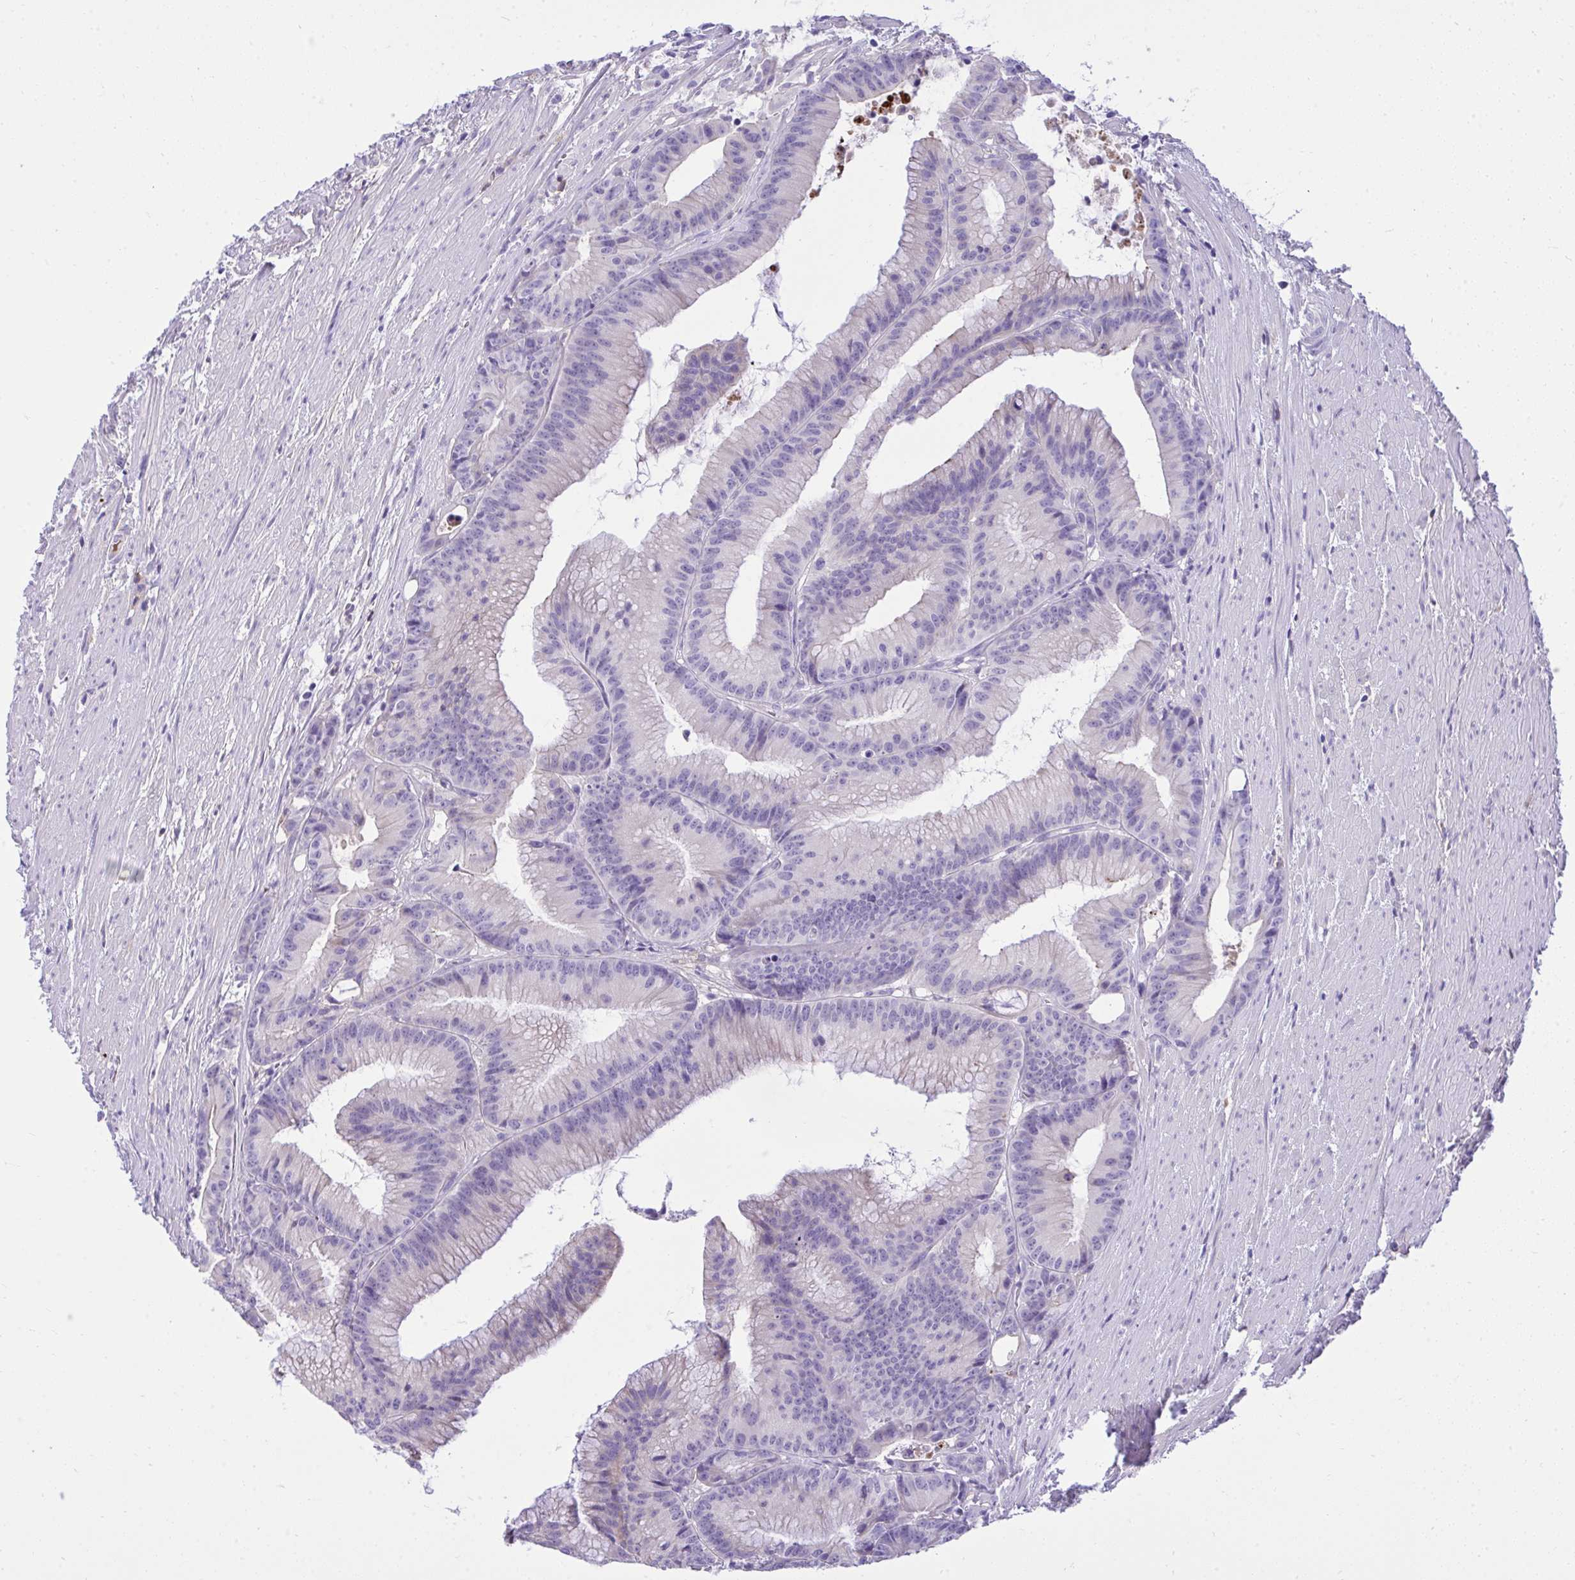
{"staining": {"intensity": "negative", "quantity": "none", "location": "none"}, "tissue": "colorectal cancer", "cell_type": "Tumor cells", "image_type": "cancer", "snomed": [{"axis": "morphology", "description": "Adenocarcinoma, NOS"}, {"axis": "topography", "description": "Colon"}], "caption": "Colorectal adenocarcinoma was stained to show a protein in brown. There is no significant expression in tumor cells. (DAB (3,3'-diaminobenzidine) IHC with hematoxylin counter stain).", "gene": "HRG", "patient": {"sex": "female", "age": 78}}